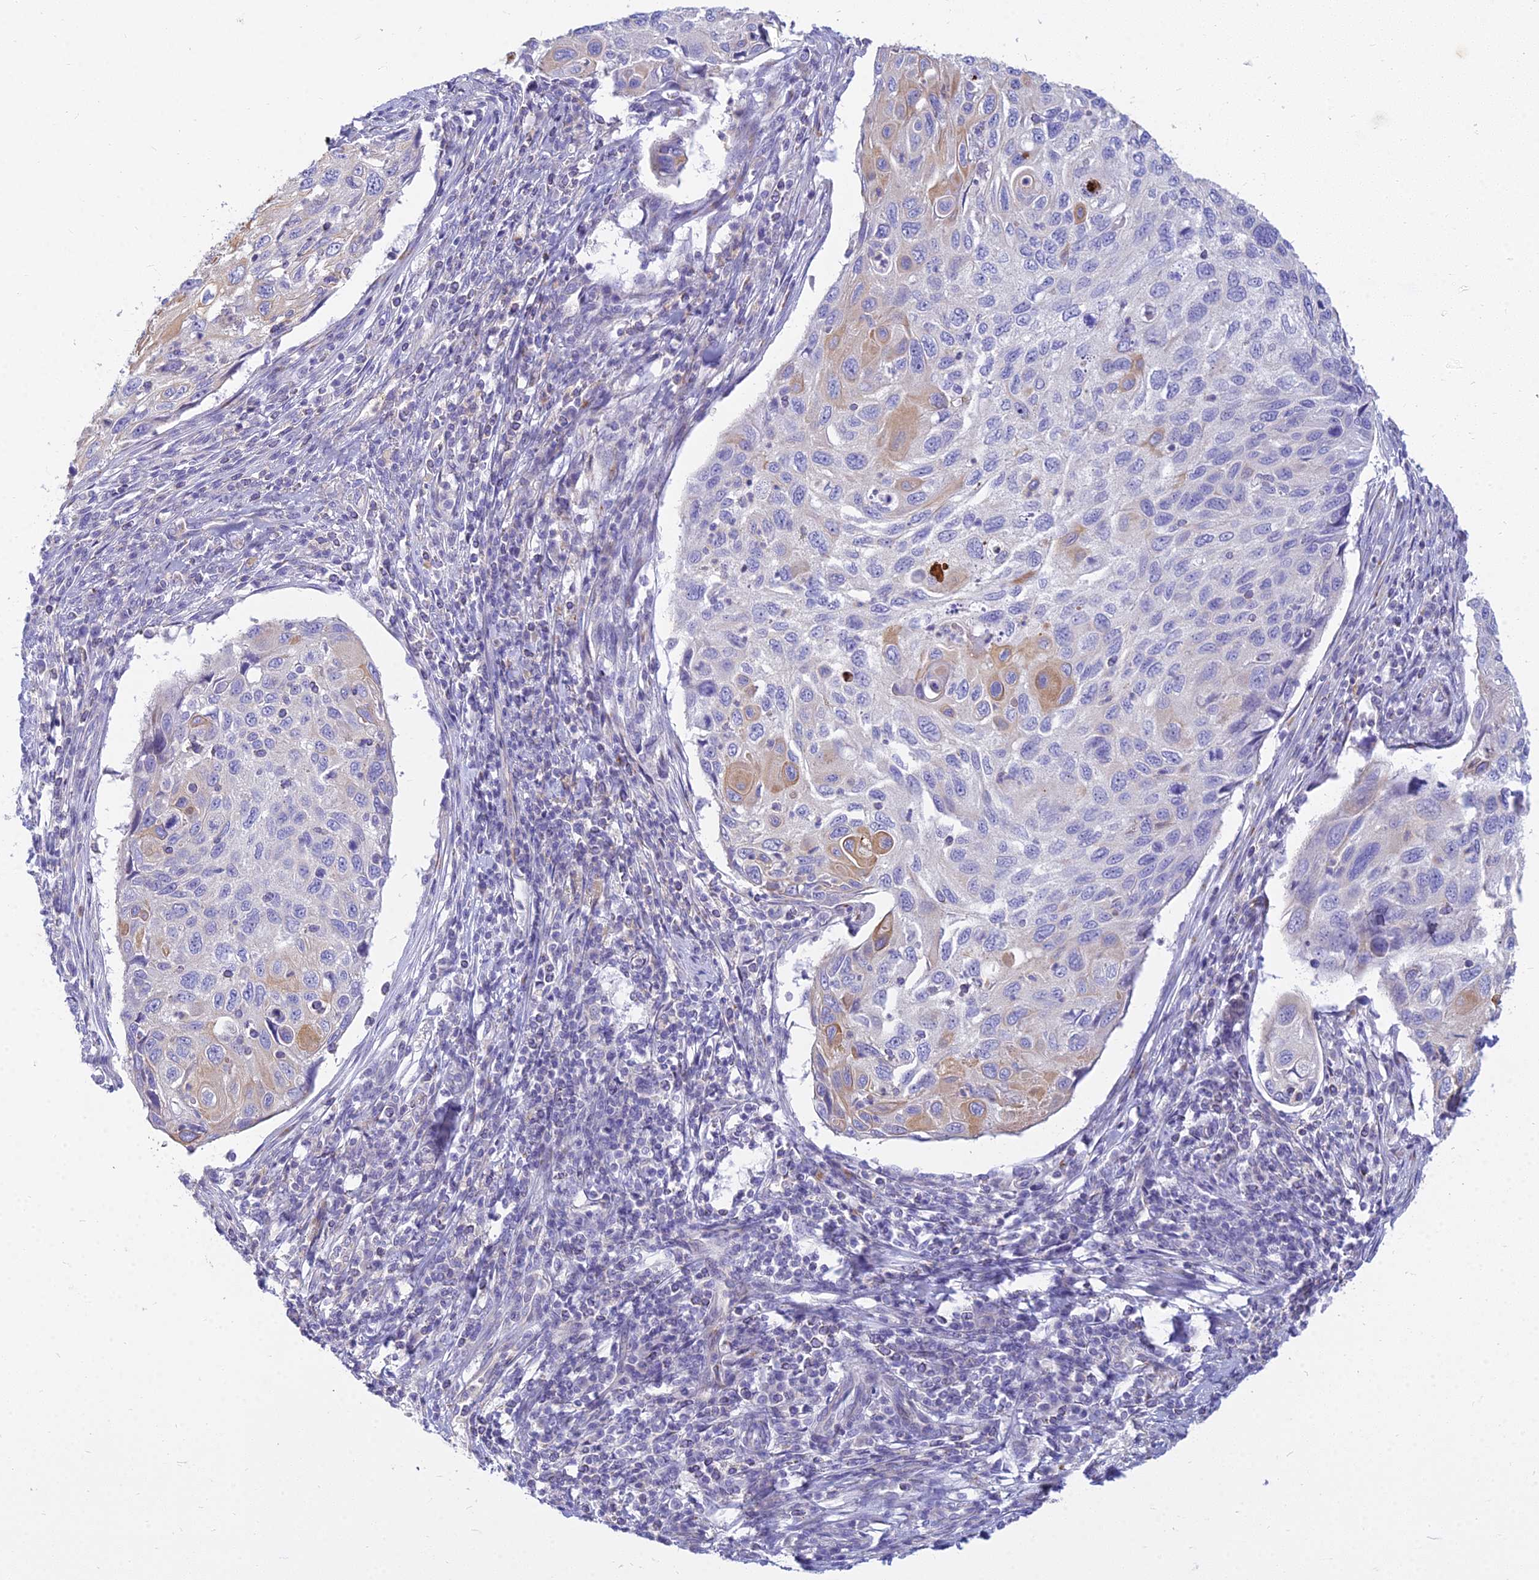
{"staining": {"intensity": "weak", "quantity": "<25%", "location": "cytoplasmic/membranous"}, "tissue": "cervical cancer", "cell_type": "Tumor cells", "image_type": "cancer", "snomed": [{"axis": "morphology", "description": "Squamous cell carcinoma, NOS"}, {"axis": "topography", "description": "Cervix"}], "caption": "The micrograph demonstrates no staining of tumor cells in squamous cell carcinoma (cervical). (Stains: DAB IHC with hematoxylin counter stain, Microscopy: brightfield microscopy at high magnification).", "gene": "SMIM24", "patient": {"sex": "female", "age": 70}}